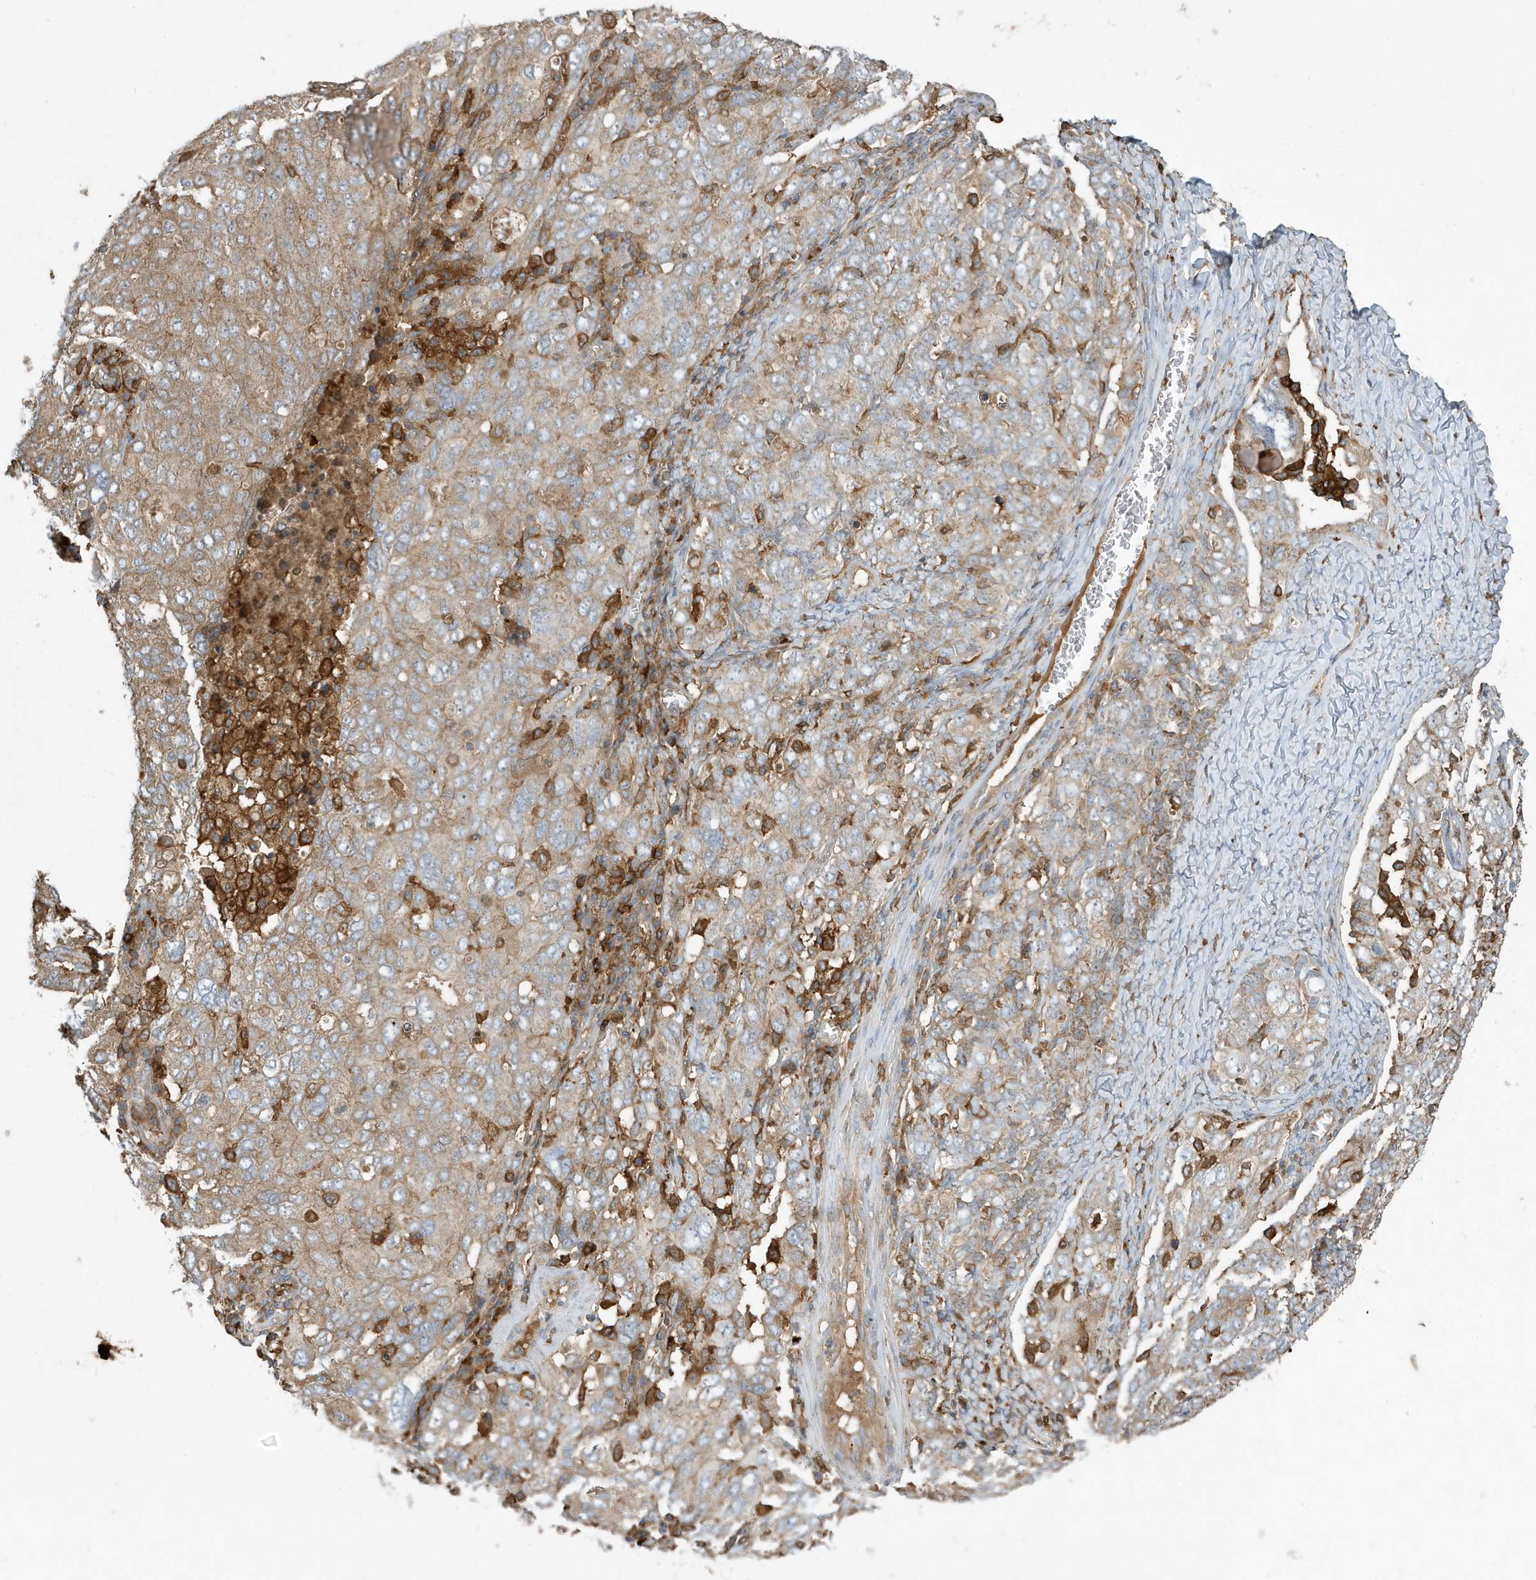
{"staining": {"intensity": "weak", "quantity": "25%-75%", "location": "cytoplasmic/membranous"}, "tissue": "ovarian cancer", "cell_type": "Tumor cells", "image_type": "cancer", "snomed": [{"axis": "morphology", "description": "Carcinoma, endometroid"}, {"axis": "topography", "description": "Ovary"}], "caption": "Human ovarian endometroid carcinoma stained for a protein (brown) demonstrates weak cytoplasmic/membranous positive expression in about 25%-75% of tumor cells.", "gene": "ABTB1", "patient": {"sex": "female", "age": 62}}